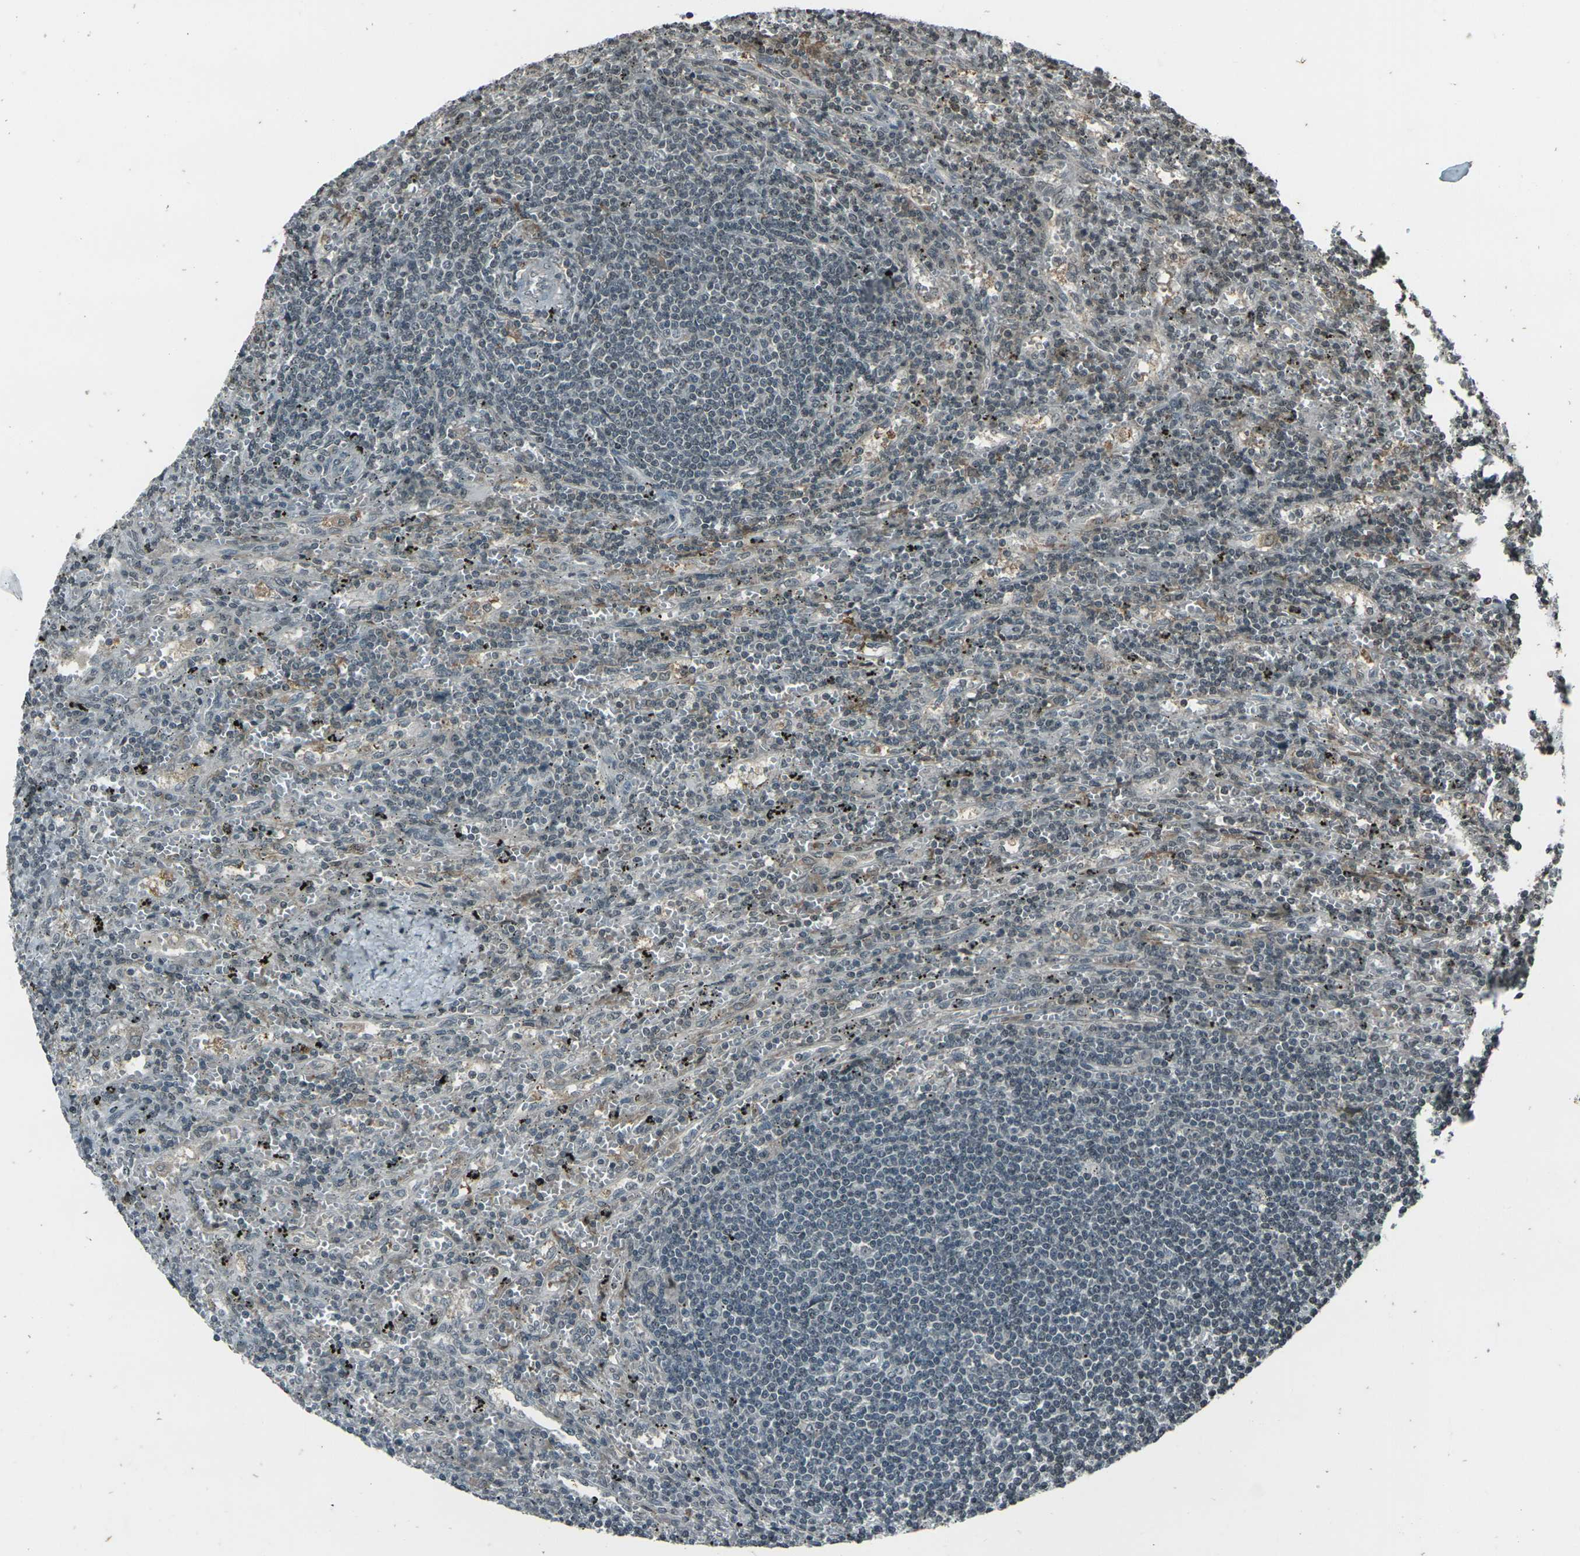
{"staining": {"intensity": "weak", "quantity": "<25%", "location": "nuclear"}, "tissue": "lymphoma", "cell_type": "Tumor cells", "image_type": "cancer", "snomed": [{"axis": "morphology", "description": "Malignant lymphoma, non-Hodgkin's type, Low grade"}, {"axis": "topography", "description": "Spleen"}], "caption": "Immunohistochemical staining of human lymphoma displays no significant staining in tumor cells.", "gene": "PRPF8", "patient": {"sex": "male", "age": 76}}